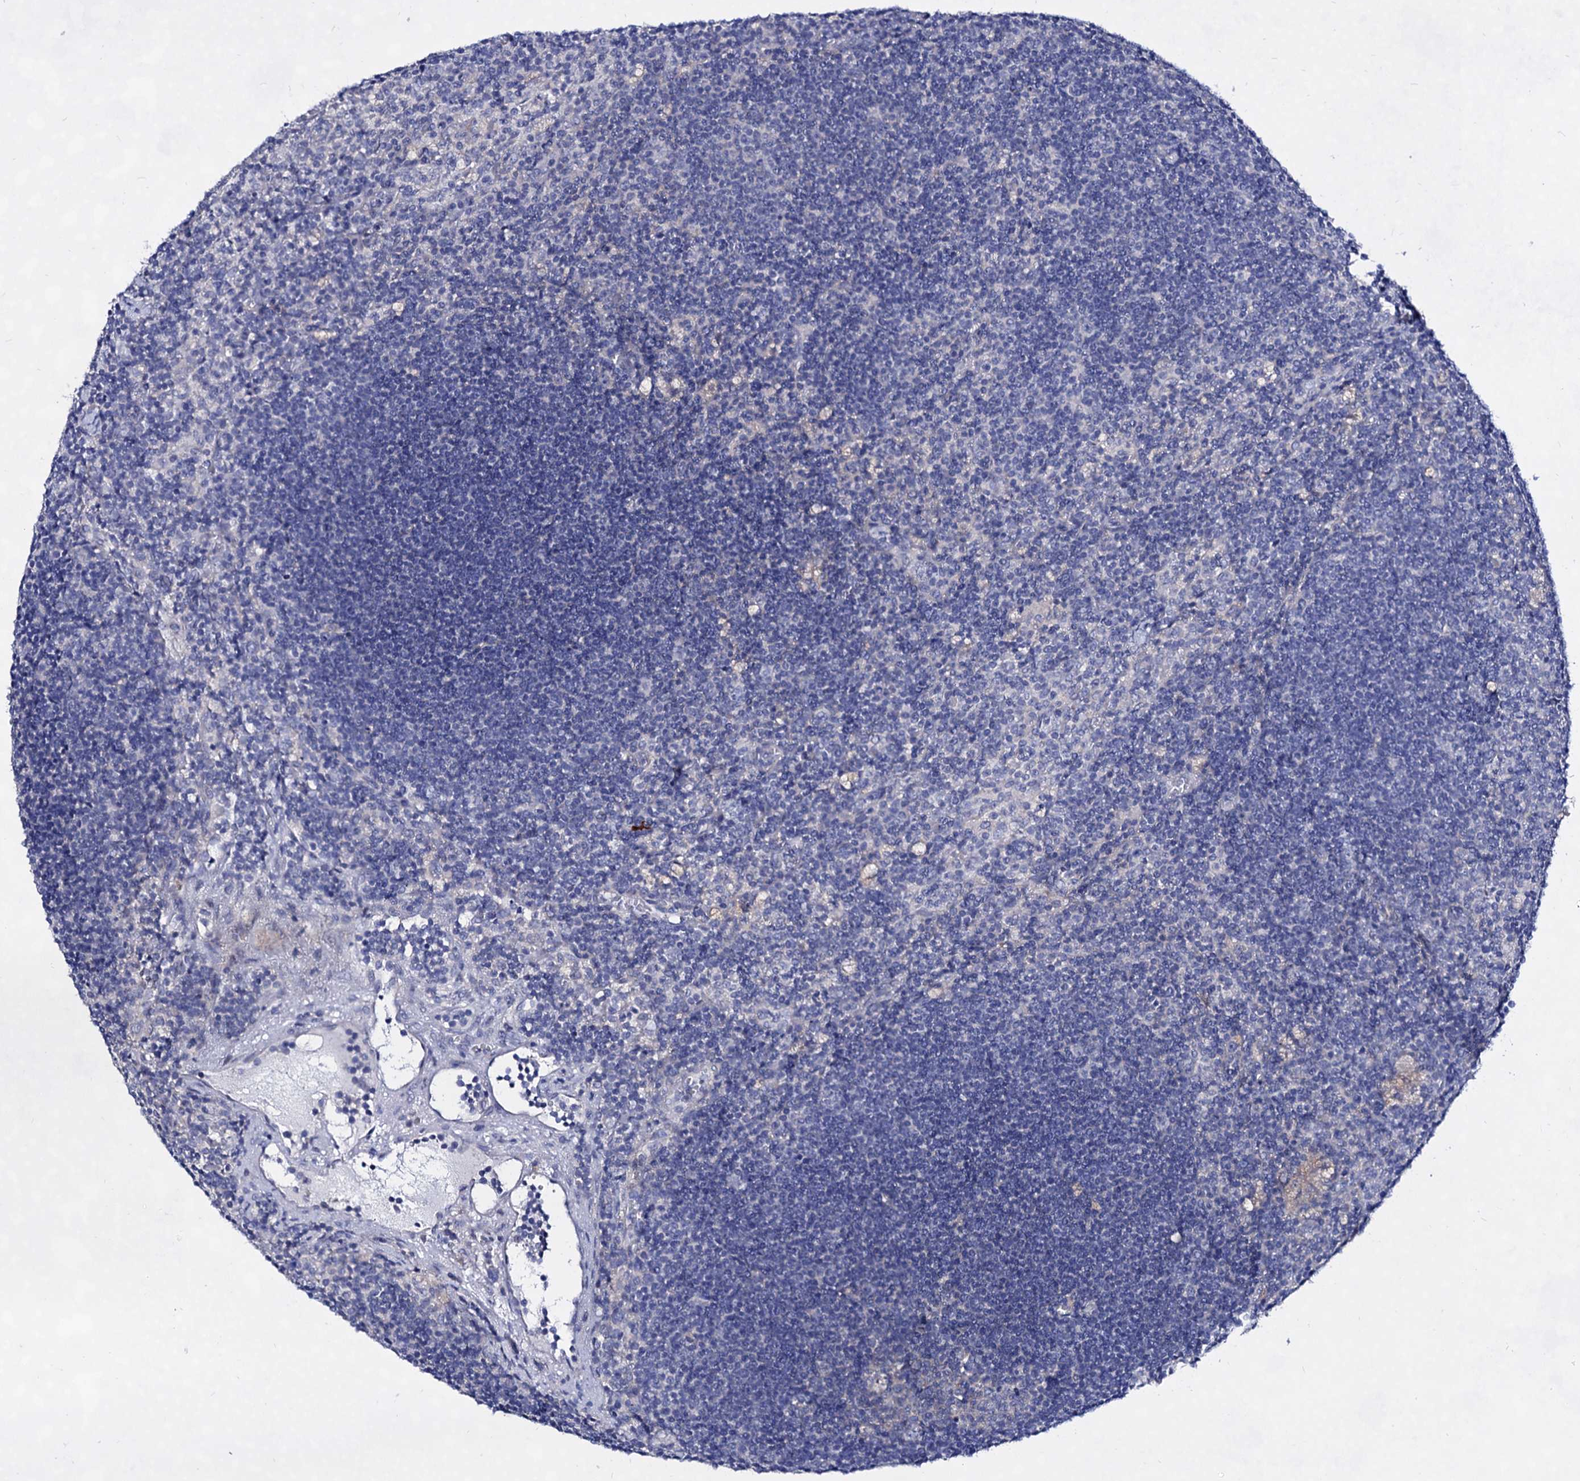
{"staining": {"intensity": "negative", "quantity": "none", "location": "none"}, "tissue": "lymph node", "cell_type": "Germinal center cells", "image_type": "normal", "snomed": [{"axis": "morphology", "description": "Normal tissue, NOS"}, {"axis": "topography", "description": "Lymph node"}], "caption": "Normal lymph node was stained to show a protein in brown. There is no significant expression in germinal center cells.", "gene": "PLIN1", "patient": {"sex": "male", "age": 69}}